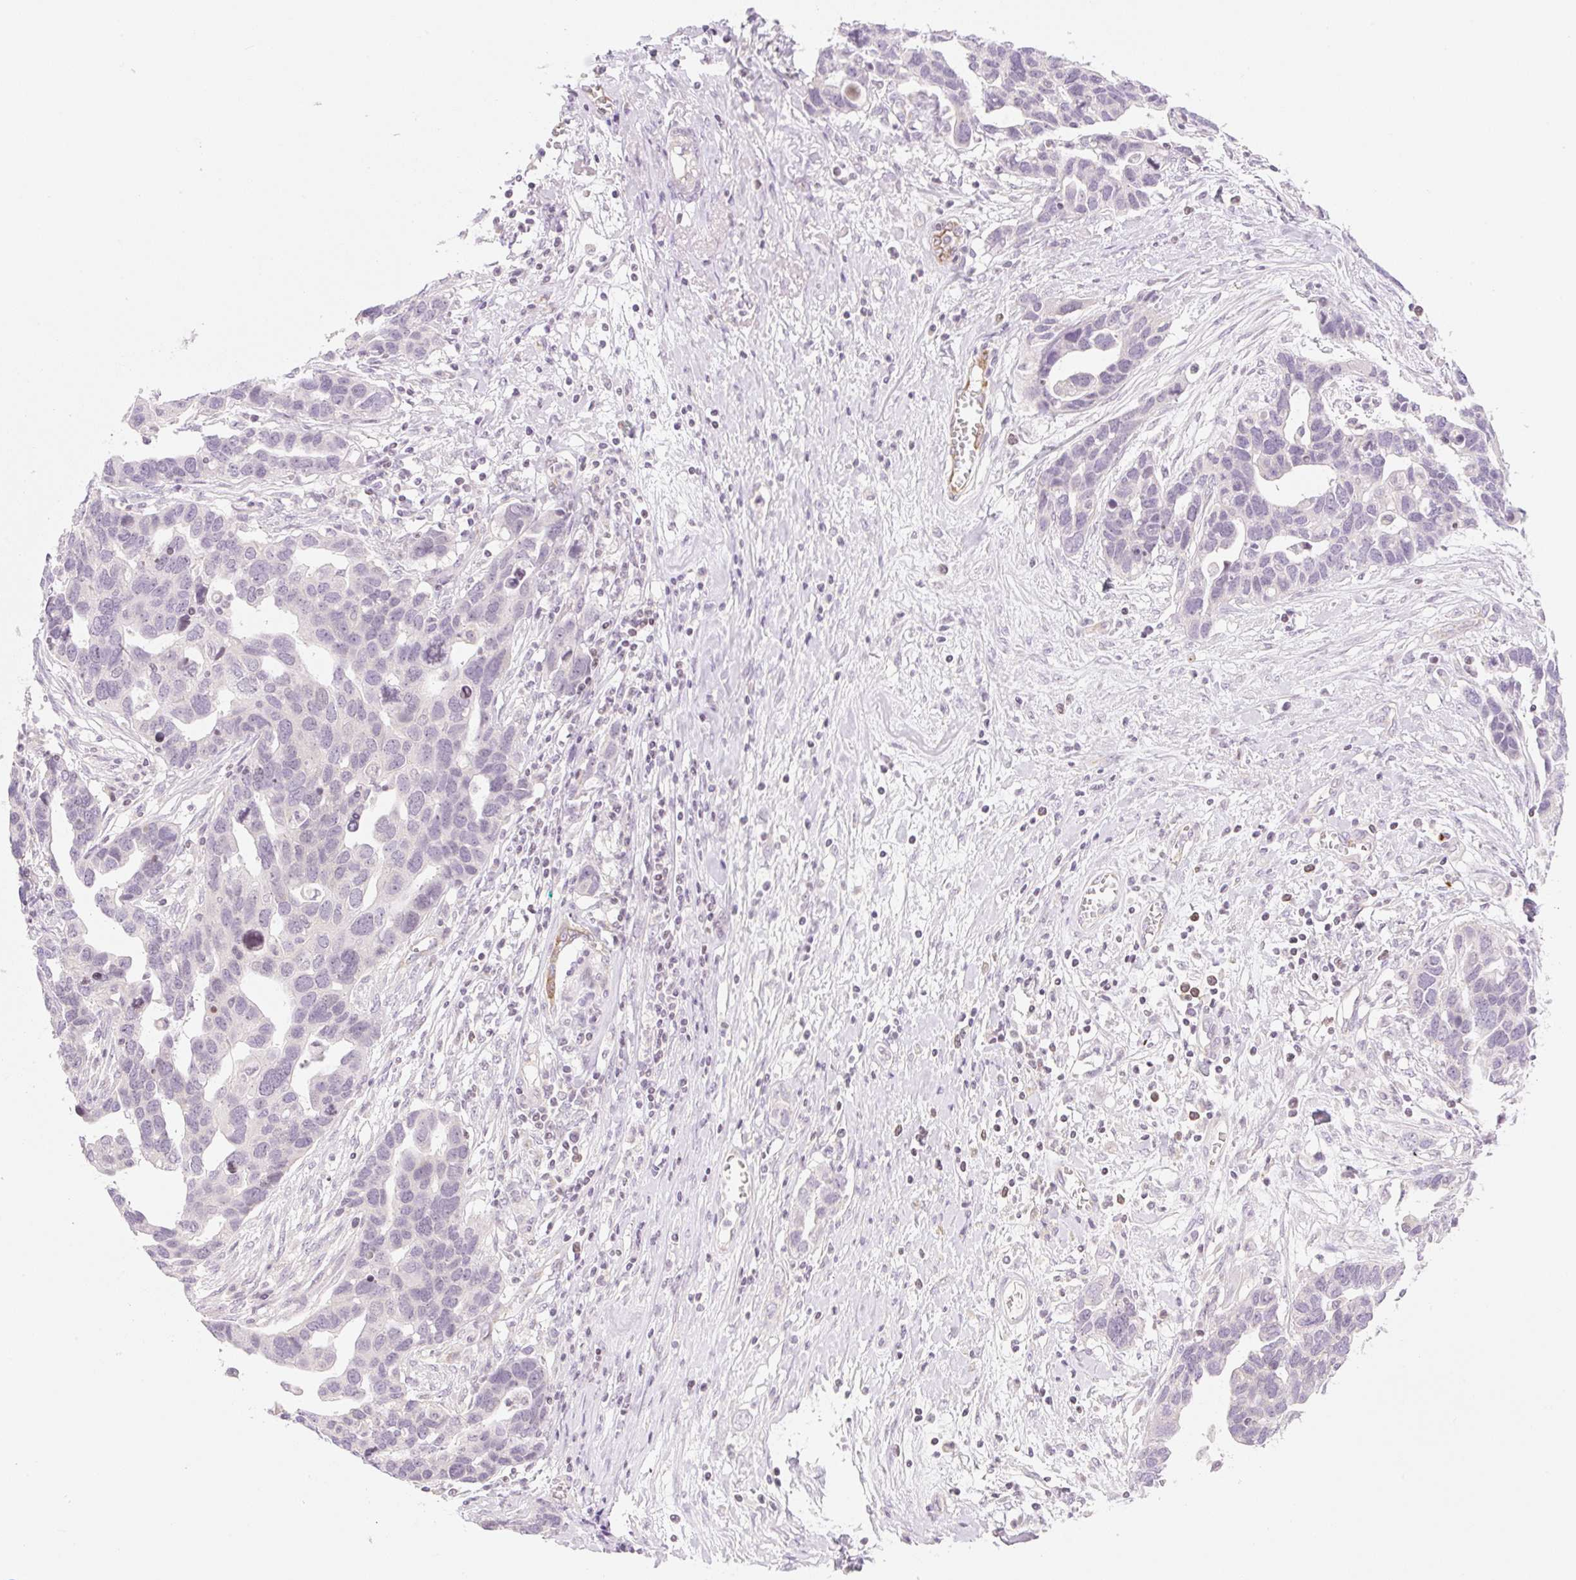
{"staining": {"intensity": "negative", "quantity": "none", "location": "none"}, "tissue": "ovarian cancer", "cell_type": "Tumor cells", "image_type": "cancer", "snomed": [{"axis": "morphology", "description": "Cystadenocarcinoma, serous, NOS"}, {"axis": "topography", "description": "Ovary"}], "caption": "Image shows no significant protein positivity in tumor cells of ovarian cancer.", "gene": "CASKIN1", "patient": {"sex": "female", "age": 54}}